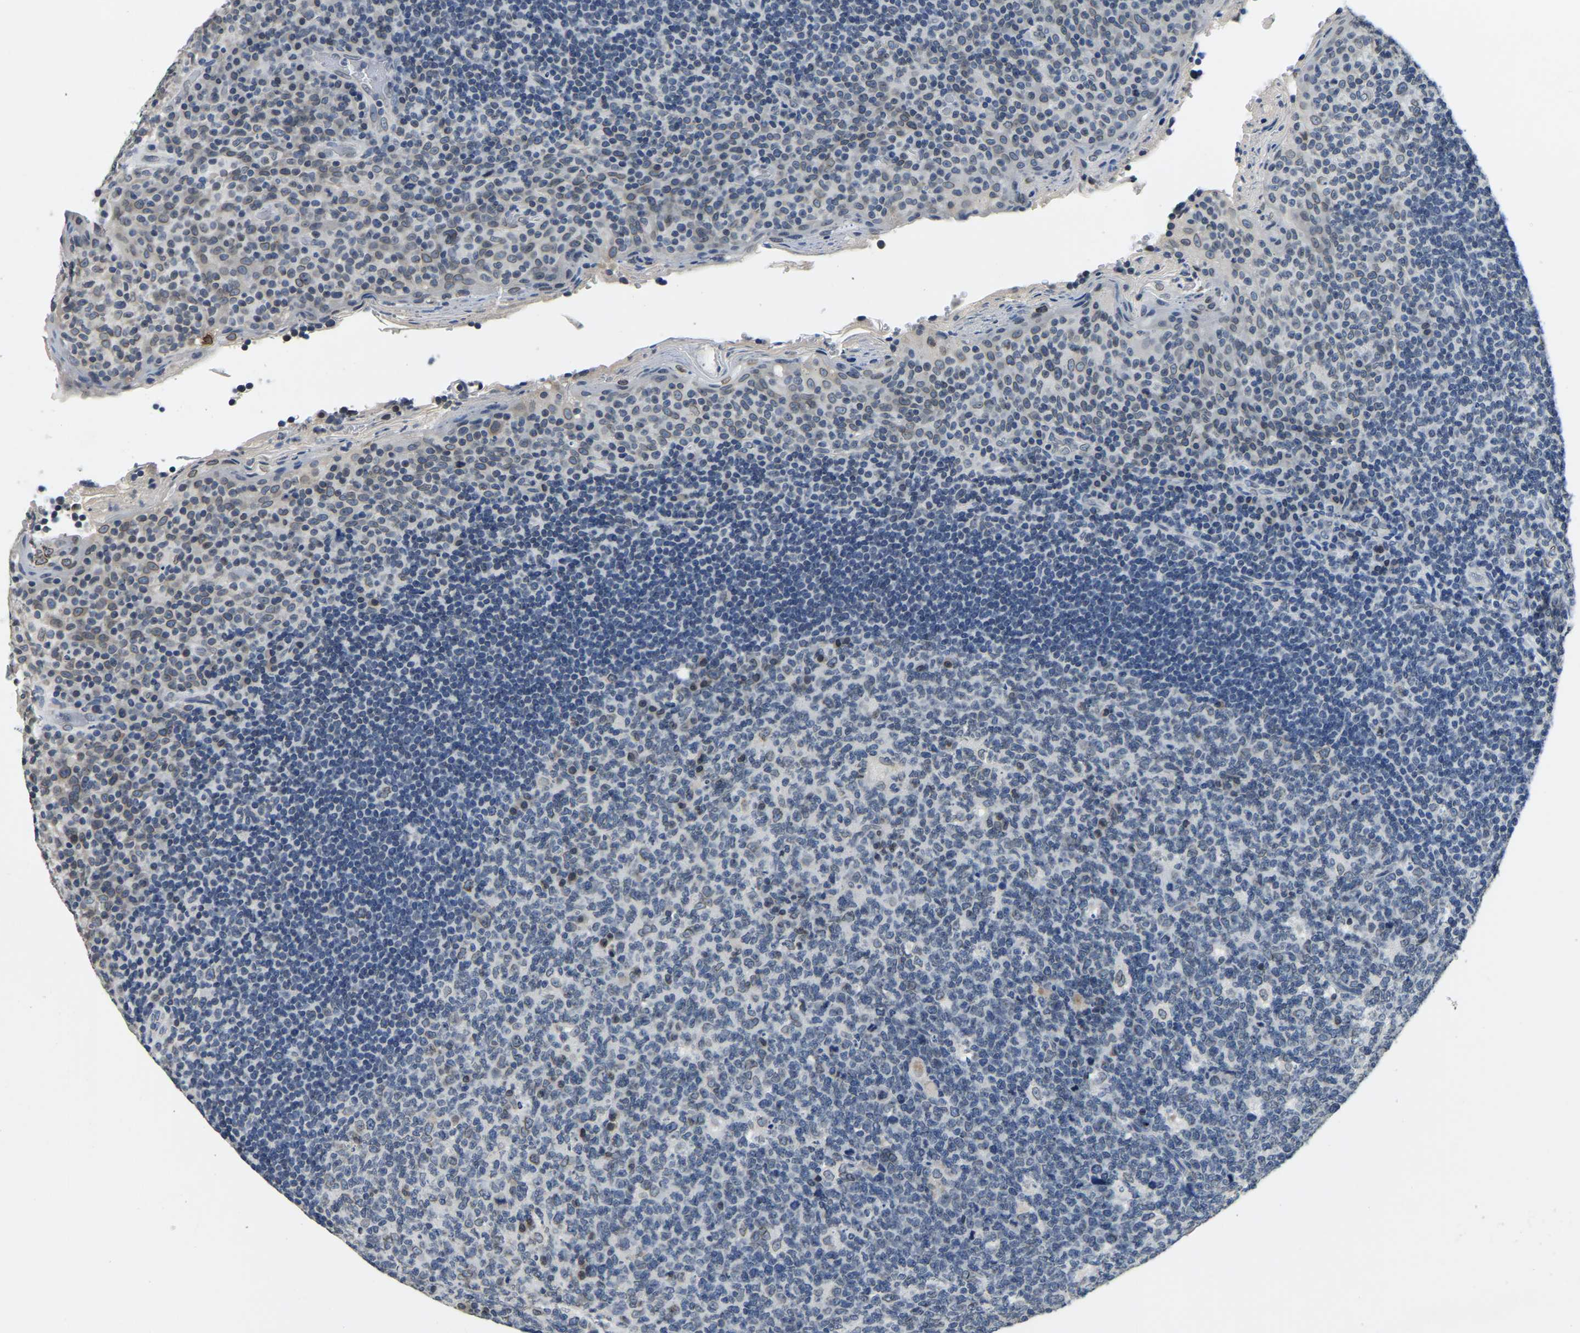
{"staining": {"intensity": "negative", "quantity": "none", "location": "none"}, "tissue": "tonsil", "cell_type": "Germinal center cells", "image_type": "normal", "snomed": [{"axis": "morphology", "description": "Normal tissue, NOS"}, {"axis": "topography", "description": "Tonsil"}], "caption": "Photomicrograph shows no significant protein expression in germinal center cells of normal tonsil. Brightfield microscopy of IHC stained with DAB (3,3'-diaminobenzidine) (brown) and hematoxylin (blue), captured at high magnification.", "gene": "RANBP2", "patient": {"sex": "male", "age": 17}}